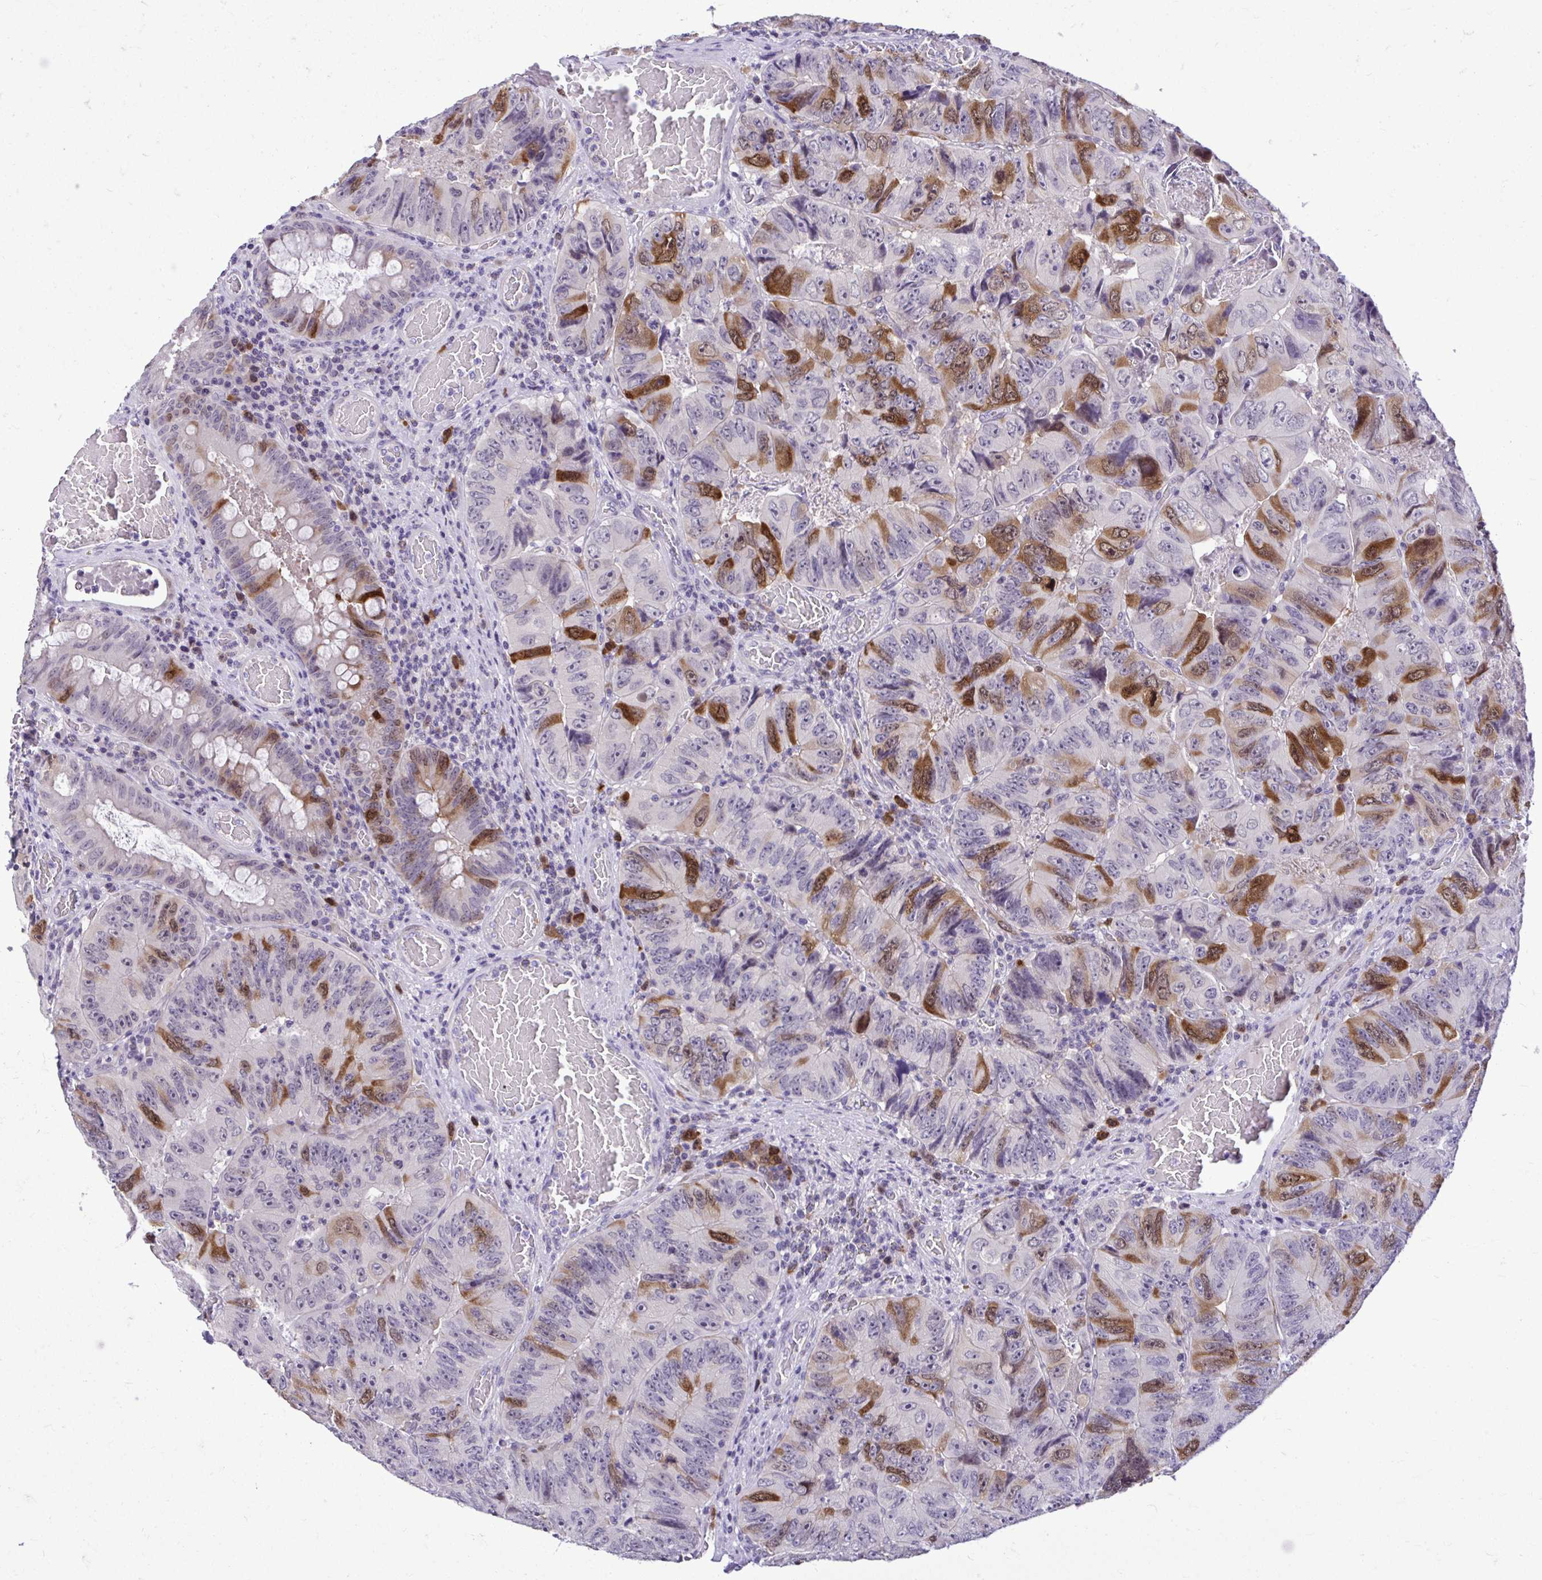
{"staining": {"intensity": "moderate", "quantity": "25%-75%", "location": "cytoplasmic/membranous,nuclear"}, "tissue": "colorectal cancer", "cell_type": "Tumor cells", "image_type": "cancer", "snomed": [{"axis": "morphology", "description": "Adenocarcinoma, NOS"}, {"axis": "topography", "description": "Colon"}], "caption": "An IHC micrograph of neoplastic tissue is shown. Protein staining in brown highlights moderate cytoplasmic/membranous and nuclear positivity in colorectal cancer (adenocarcinoma) within tumor cells.", "gene": "CDC20", "patient": {"sex": "female", "age": 84}}